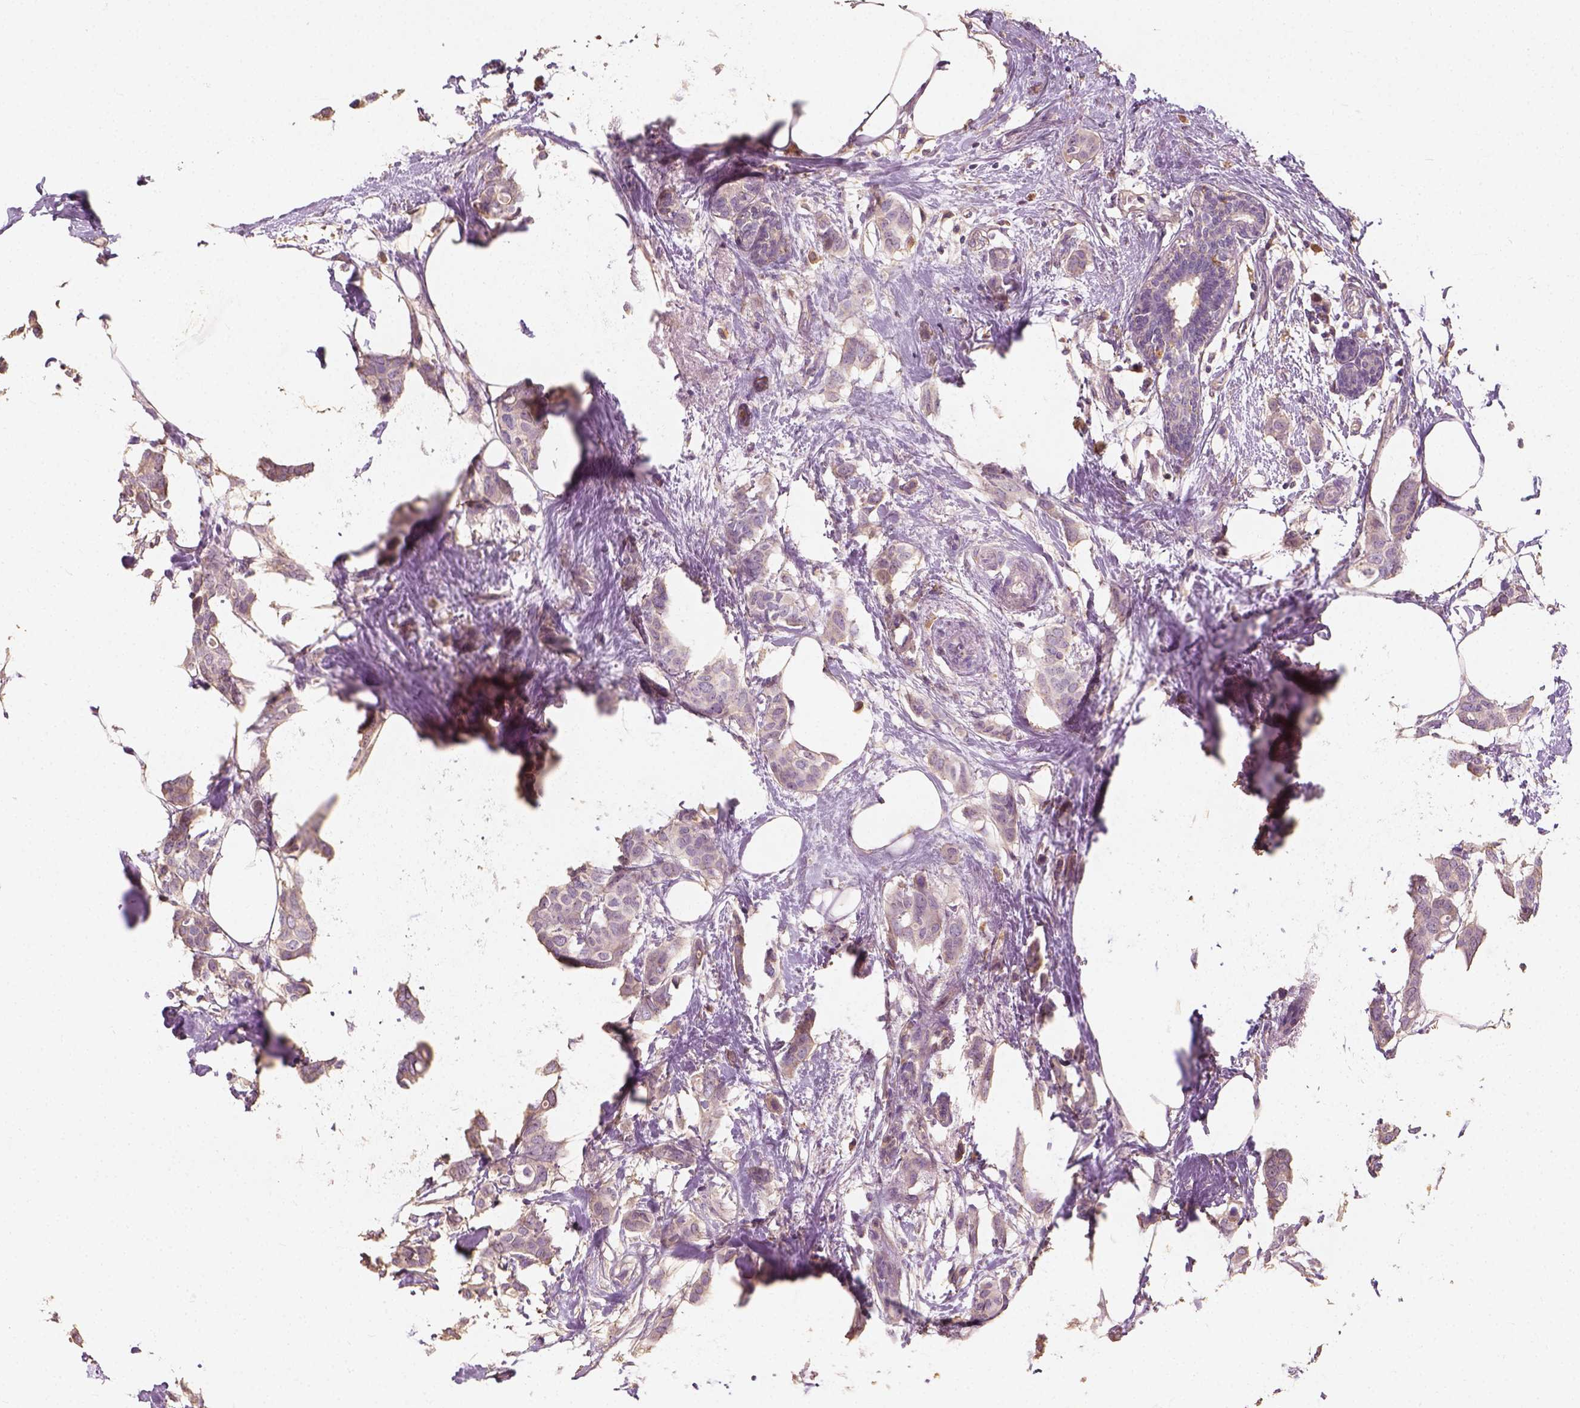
{"staining": {"intensity": "negative", "quantity": "none", "location": "none"}, "tissue": "breast cancer", "cell_type": "Tumor cells", "image_type": "cancer", "snomed": [{"axis": "morphology", "description": "Duct carcinoma"}, {"axis": "topography", "description": "Breast"}], "caption": "Tumor cells show no significant staining in breast cancer (invasive ductal carcinoma).", "gene": "DHCR24", "patient": {"sex": "female", "age": 62}}